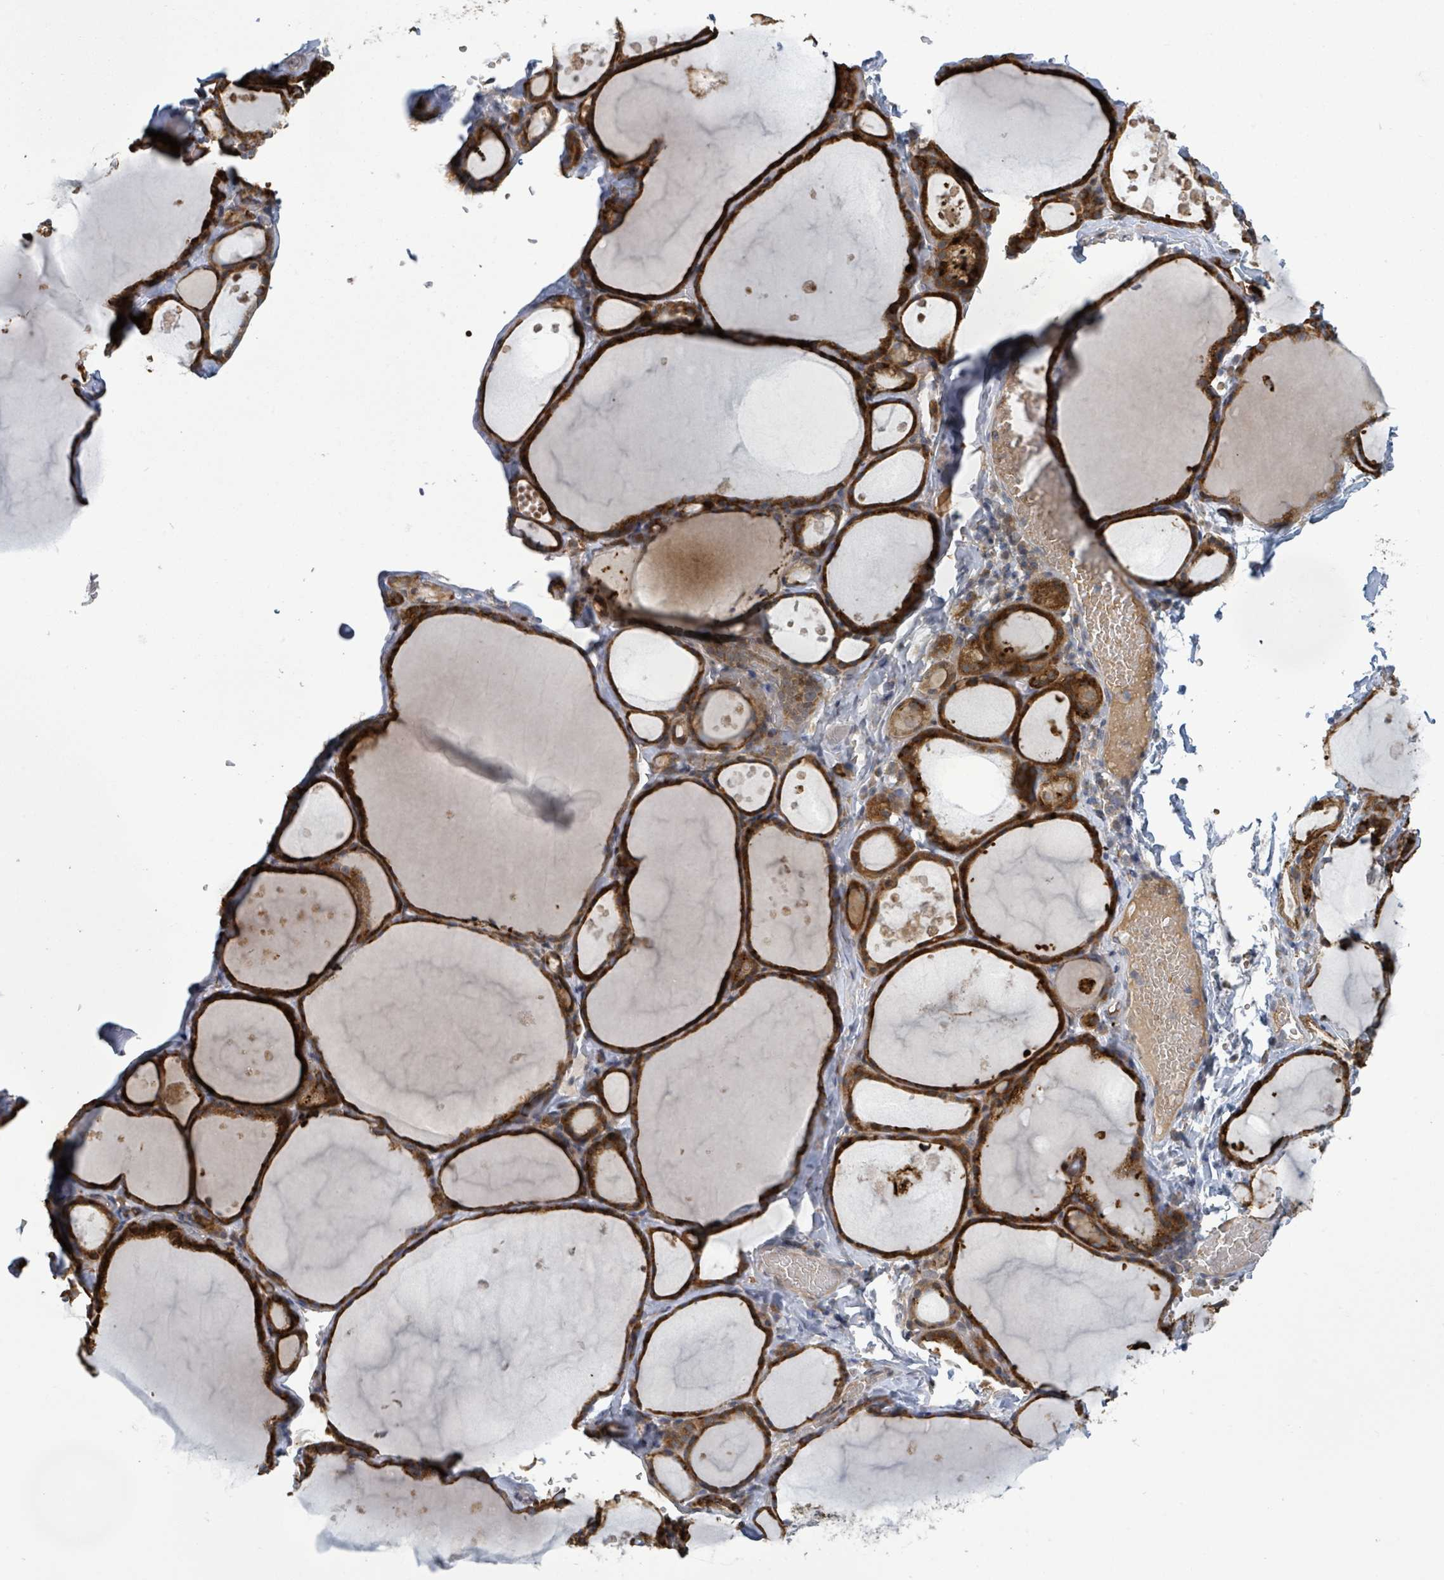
{"staining": {"intensity": "strong", "quantity": ">75%", "location": "cytoplasmic/membranous"}, "tissue": "thyroid gland", "cell_type": "Glandular cells", "image_type": "normal", "snomed": [{"axis": "morphology", "description": "Normal tissue, NOS"}, {"axis": "topography", "description": "Thyroid gland"}], "caption": "A brown stain labels strong cytoplasmic/membranous expression of a protein in glandular cells of normal human thyroid gland. The protein of interest is shown in brown color, while the nuclei are stained blue.", "gene": "SHROOM2", "patient": {"sex": "male", "age": 56}}